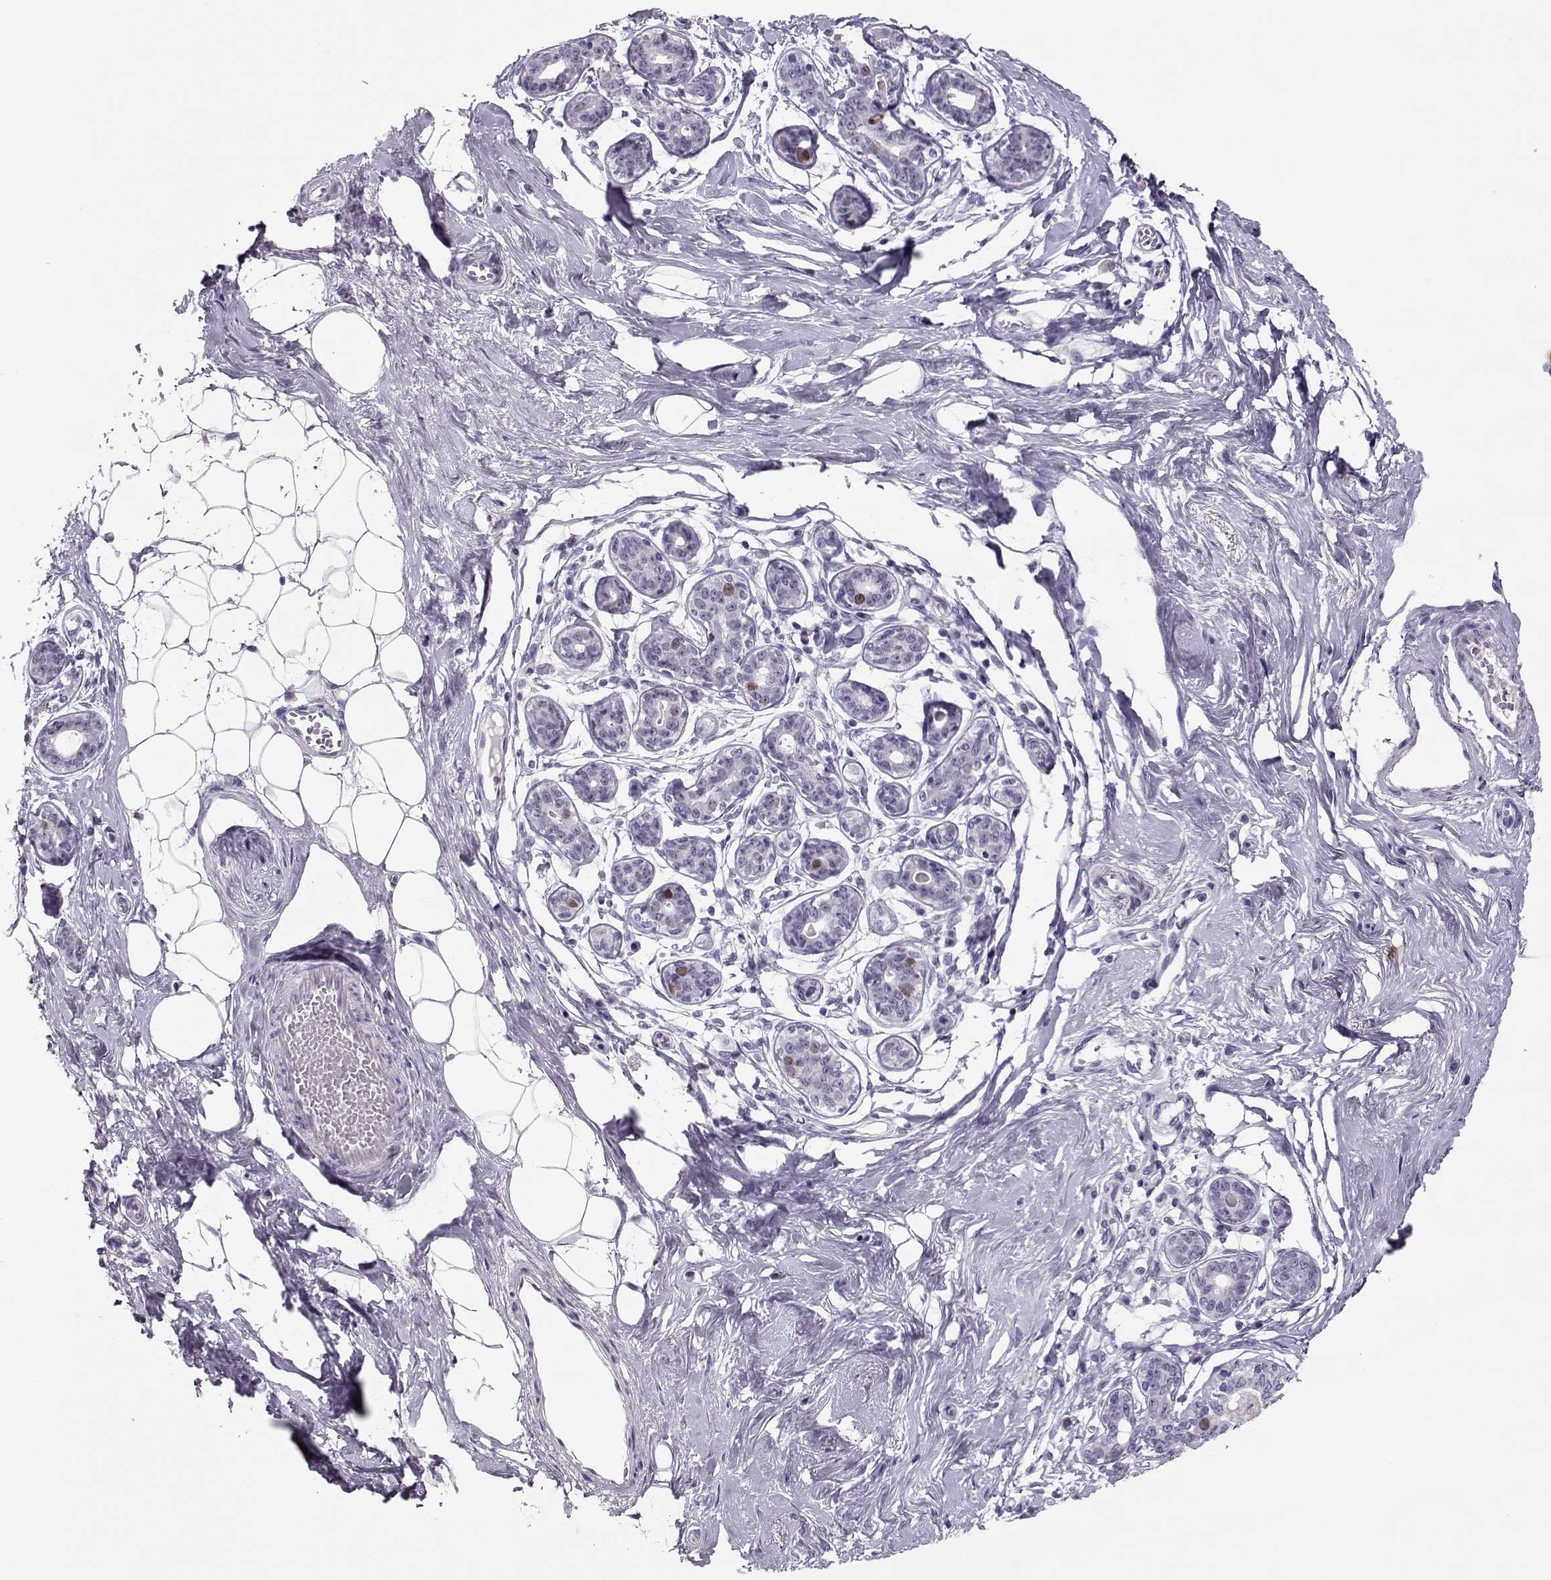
{"staining": {"intensity": "negative", "quantity": "none", "location": "none"}, "tissue": "breast", "cell_type": "Adipocytes", "image_type": "normal", "snomed": [{"axis": "morphology", "description": "Normal tissue, NOS"}, {"axis": "topography", "description": "Skin"}, {"axis": "topography", "description": "Breast"}], "caption": "This is an IHC histopathology image of unremarkable breast. There is no positivity in adipocytes.", "gene": "SGO1", "patient": {"sex": "female", "age": 43}}